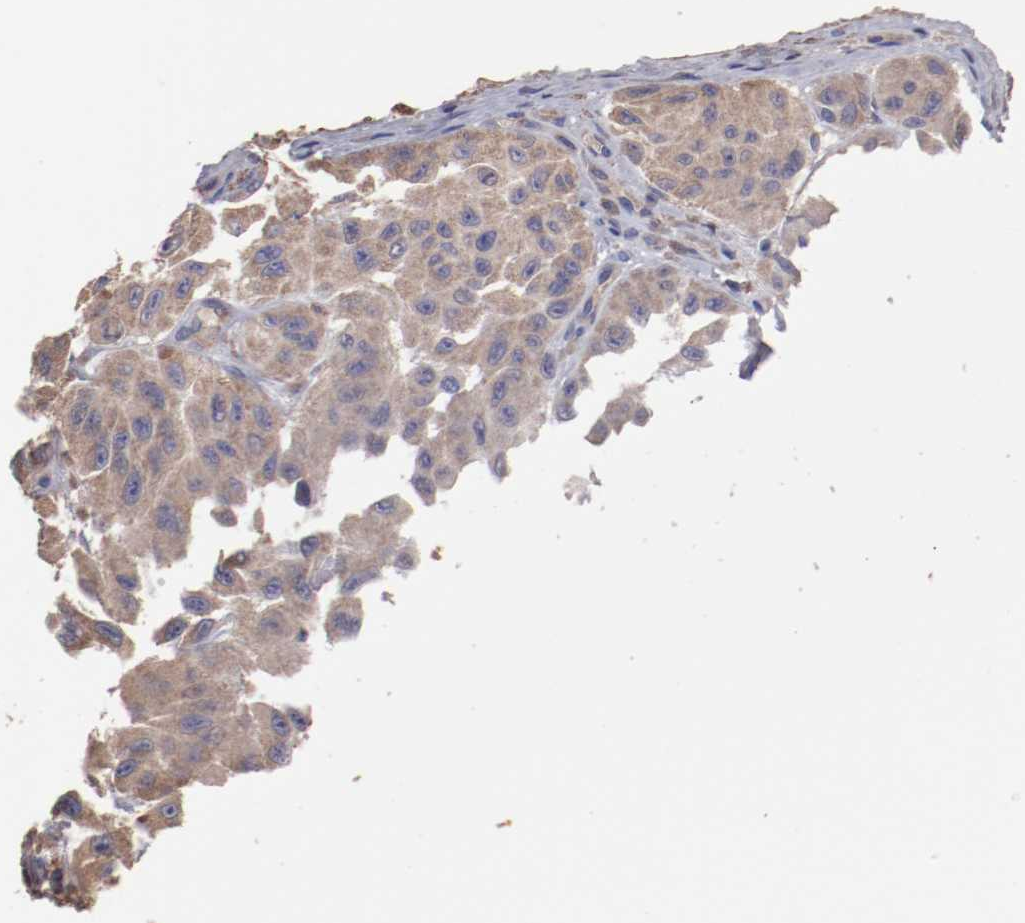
{"staining": {"intensity": "weak", "quantity": ">75%", "location": "cytoplasmic/membranous"}, "tissue": "melanoma", "cell_type": "Tumor cells", "image_type": "cancer", "snomed": [{"axis": "morphology", "description": "Malignant melanoma, NOS"}, {"axis": "topography", "description": "Skin"}], "caption": "Protein expression analysis of malignant melanoma demonstrates weak cytoplasmic/membranous expression in approximately >75% of tumor cells.", "gene": "NFKBIE", "patient": {"sex": "male", "age": 30}}